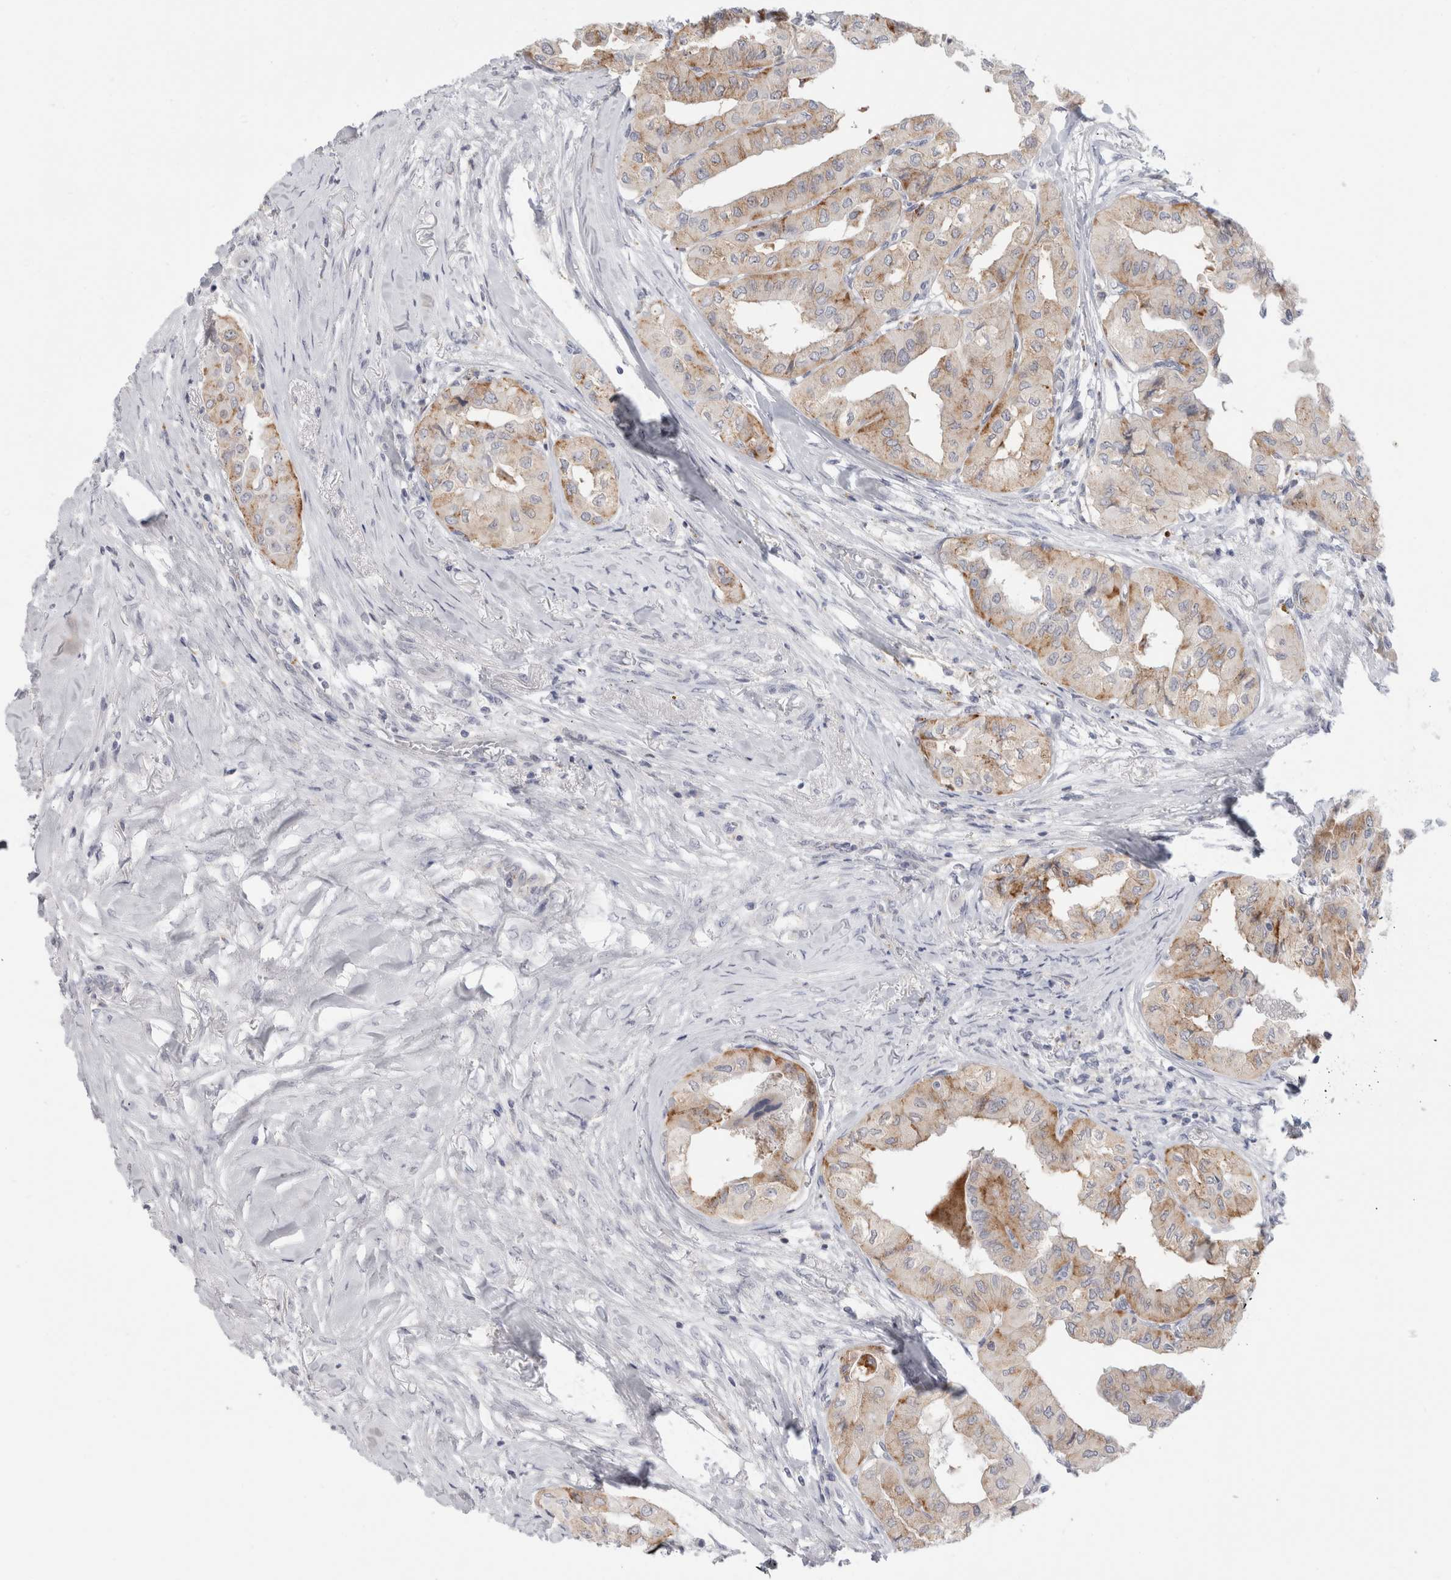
{"staining": {"intensity": "weak", "quantity": ">75%", "location": "cytoplasmic/membranous"}, "tissue": "thyroid cancer", "cell_type": "Tumor cells", "image_type": "cancer", "snomed": [{"axis": "morphology", "description": "Papillary adenocarcinoma, NOS"}, {"axis": "topography", "description": "Thyroid gland"}], "caption": "Thyroid papillary adenocarcinoma stained with DAB (3,3'-diaminobenzidine) immunohistochemistry (IHC) reveals low levels of weak cytoplasmic/membranous staining in about >75% of tumor cells.", "gene": "ANKMY1", "patient": {"sex": "female", "age": 59}}